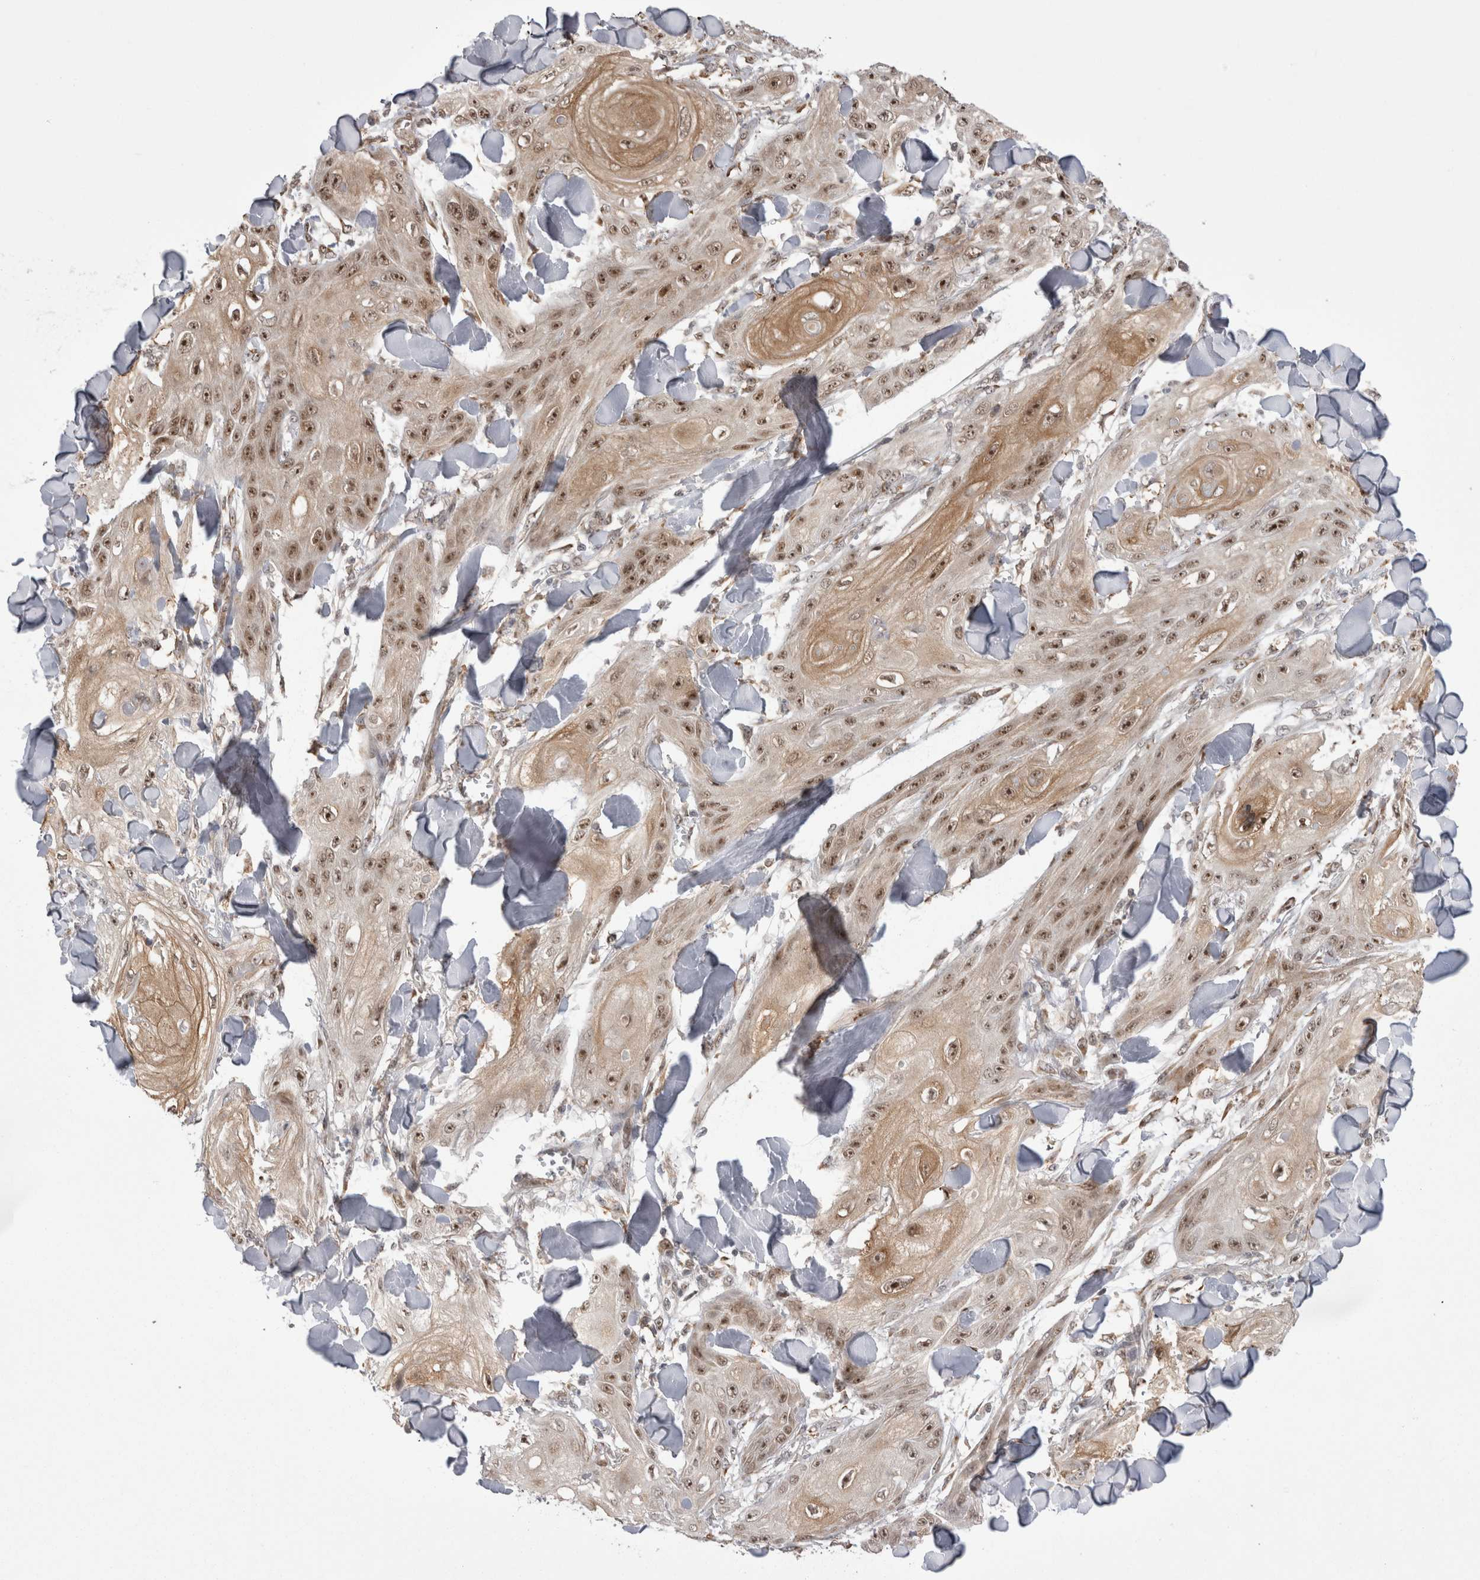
{"staining": {"intensity": "moderate", "quantity": ">75%", "location": "cytoplasmic/membranous,nuclear"}, "tissue": "skin cancer", "cell_type": "Tumor cells", "image_type": "cancer", "snomed": [{"axis": "morphology", "description": "Squamous cell carcinoma, NOS"}, {"axis": "topography", "description": "Skin"}], "caption": "Skin cancer stained for a protein displays moderate cytoplasmic/membranous and nuclear positivity in tumor cells. The protein is shown in brown color, while the nuclei are stained blue.", "gene": "EXOSC4", "patient": {"sex": "male", "age": 74}}